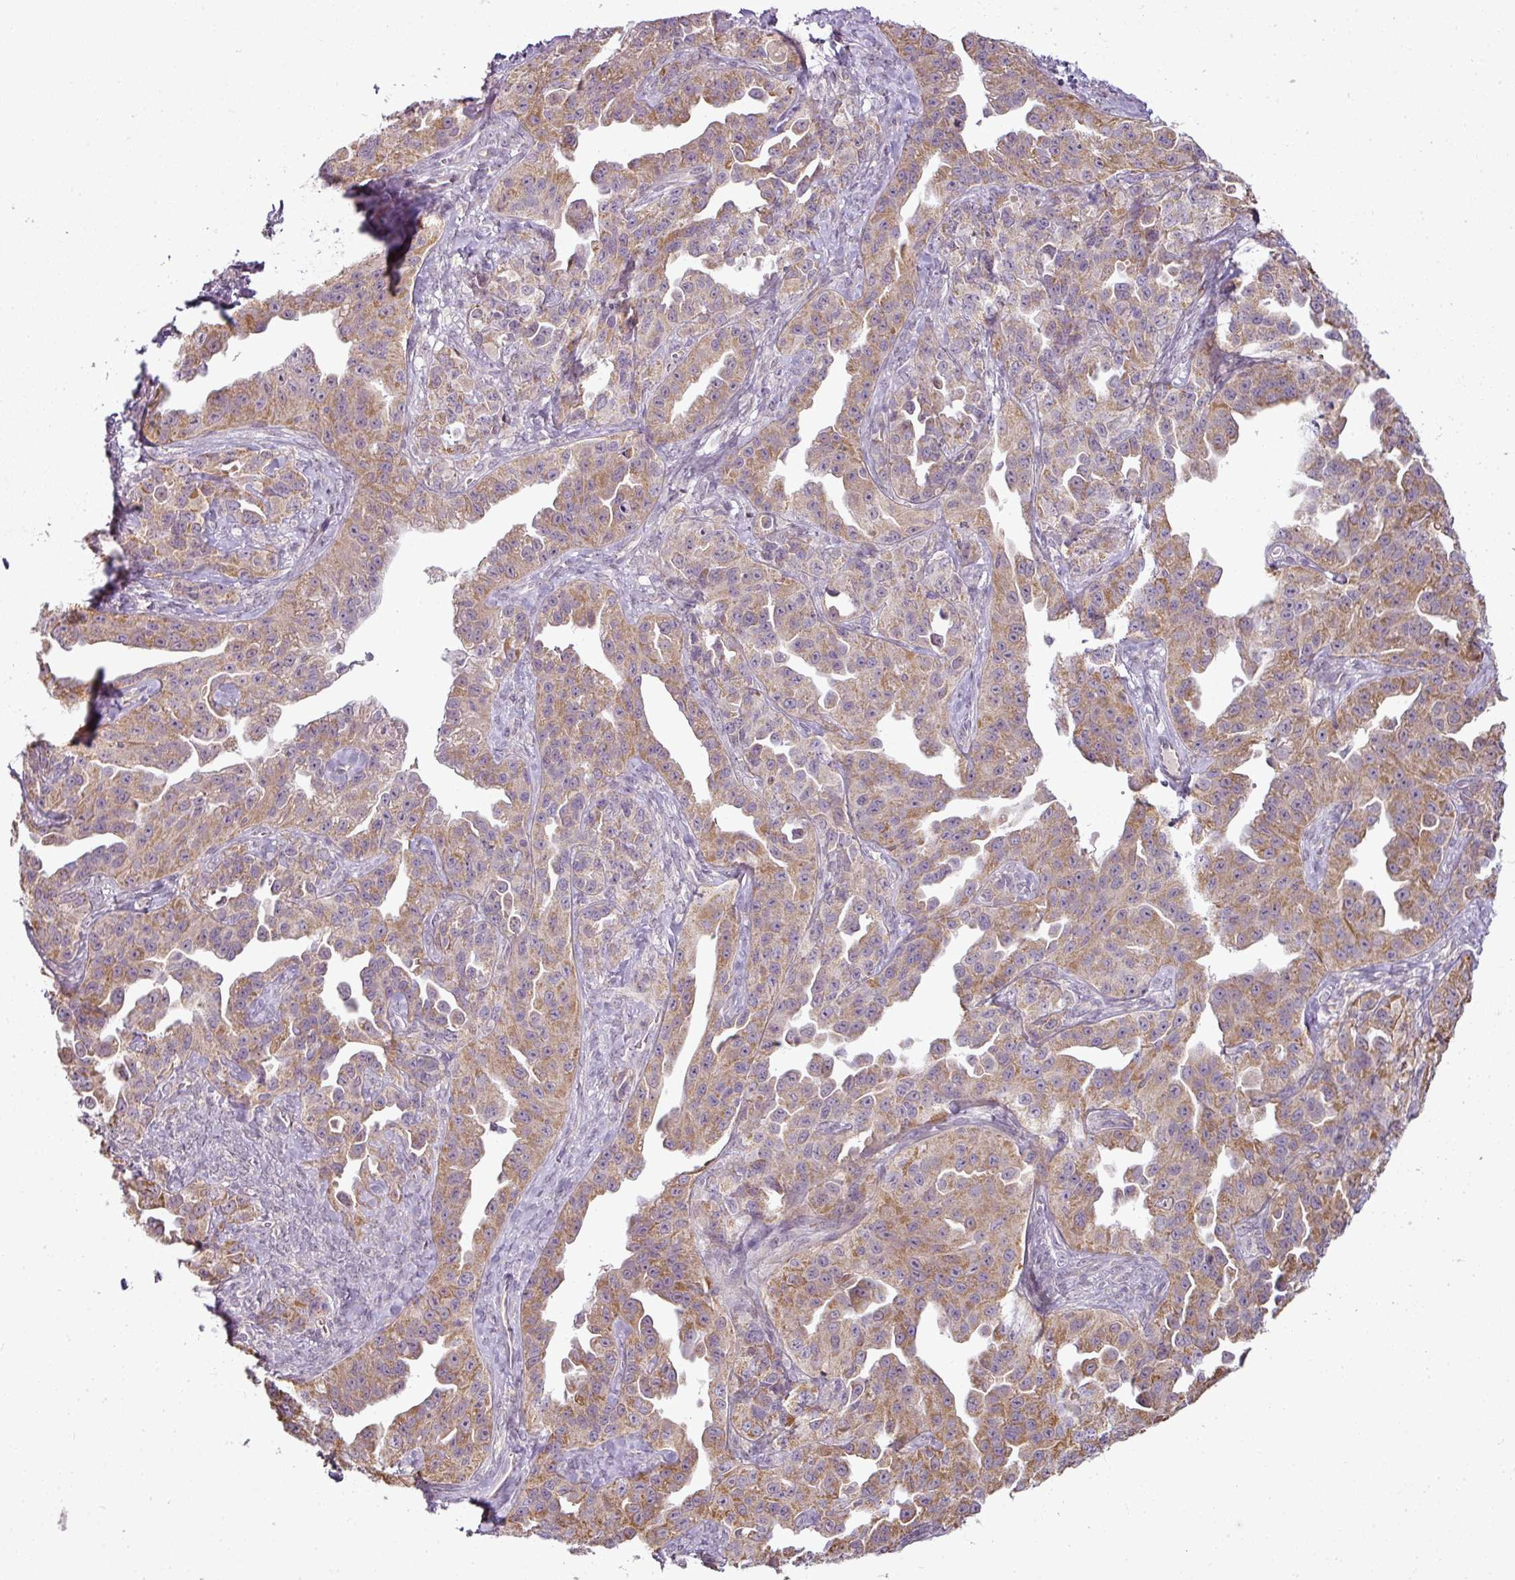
{"staining": {"intensity": "moderate", "quantity": ">75%", "location": "cytoplasmic/membranous"}, "tissue": "ovarian cancer", "cell_type": "Tumor cells", "image_type": "cancer", "snomed": [{"axis": "morphology", "description": "Cystadenocarcinoma, serous, NOS"}, {"axis": "topography", "description": "Ovary"}], "caption": "Immunohistochemistry (IHC) of human serous cystadenocarcinoma (ovarian) shows medium levels of moderate cytoplasmic/membranous positivity in about >75% of tumor cells.", "gene": "LY75", "patient": {"sex": "female", "age": 75}}